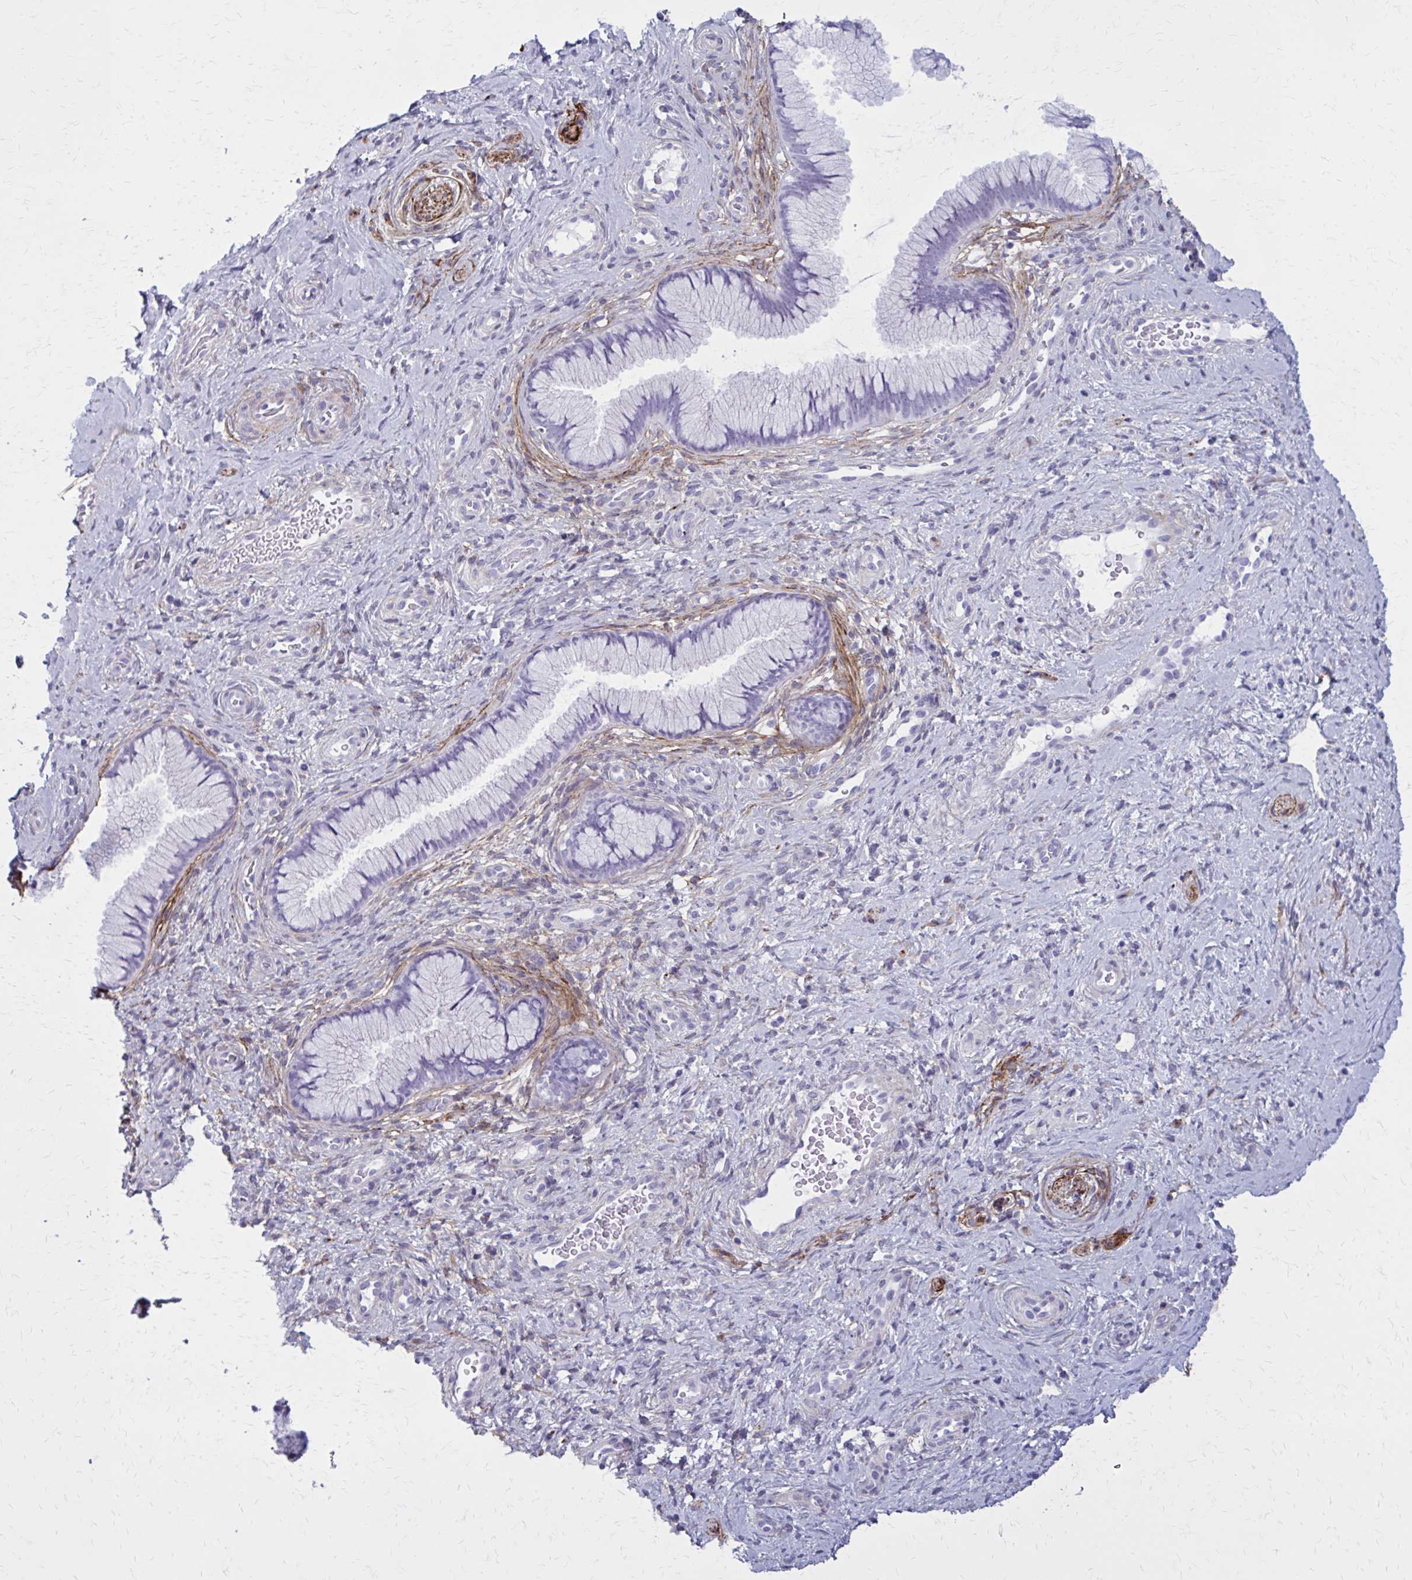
{"staining": {"intensity": "negative", "quantity": "none", "location": "none"}, "tissue": "cervix", "cell_type": "Glandular cells", "image_type": "normal", "snomed": [{"axis": "morphology", "description": "Normal tissue, NOS"}, {"axis": "topography", "description": "Cervix"}], "caption": "A micrograph of cervix stained for a protein displays no brown staining in glandular cells.", "gene": "AKAP12", "patient": {"sex": "female", "age": 34}}